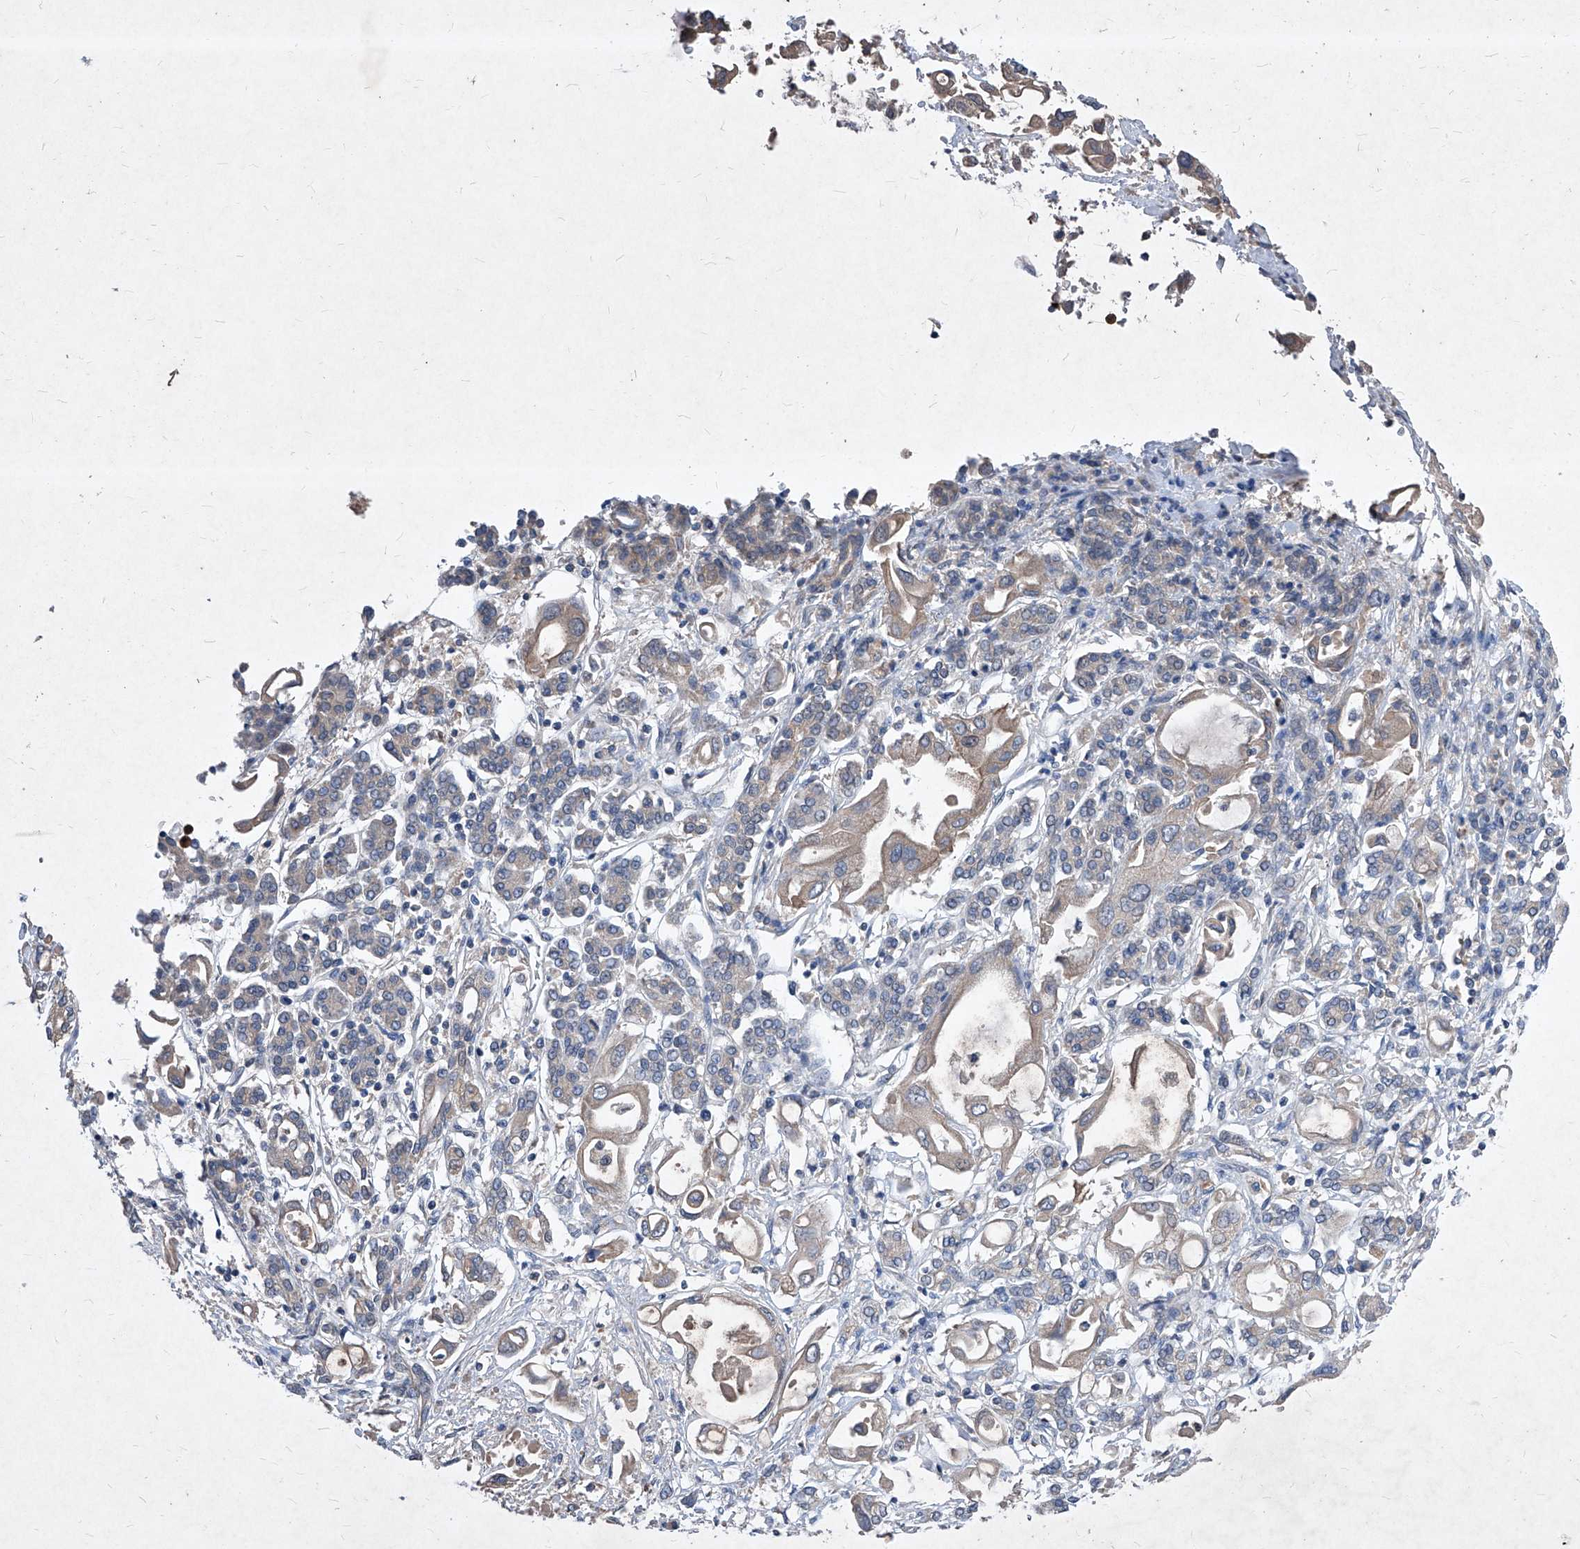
{"staining": {"intensity": "weak", "quantity": ">75%", "location": "cytoplasmic/membranous"}, "tissue": "pancreatic cancer", "cell_type": "Tumor cells", "image_type": "cancer", "snomed": [{"axis": "morphology", "description": "Adenocarcinoma, NOS"}, {"axis": "topography", "description": "Pancreas"}], "caption": "Pancreatic adenocarcinoma stained for a protein (brown) exhibits weak cytoplasmic/membranous positive staining in about >75% of tumor cells.", "gene": "SYNGR1", "patient": {"sex": "female", "age": 57}}